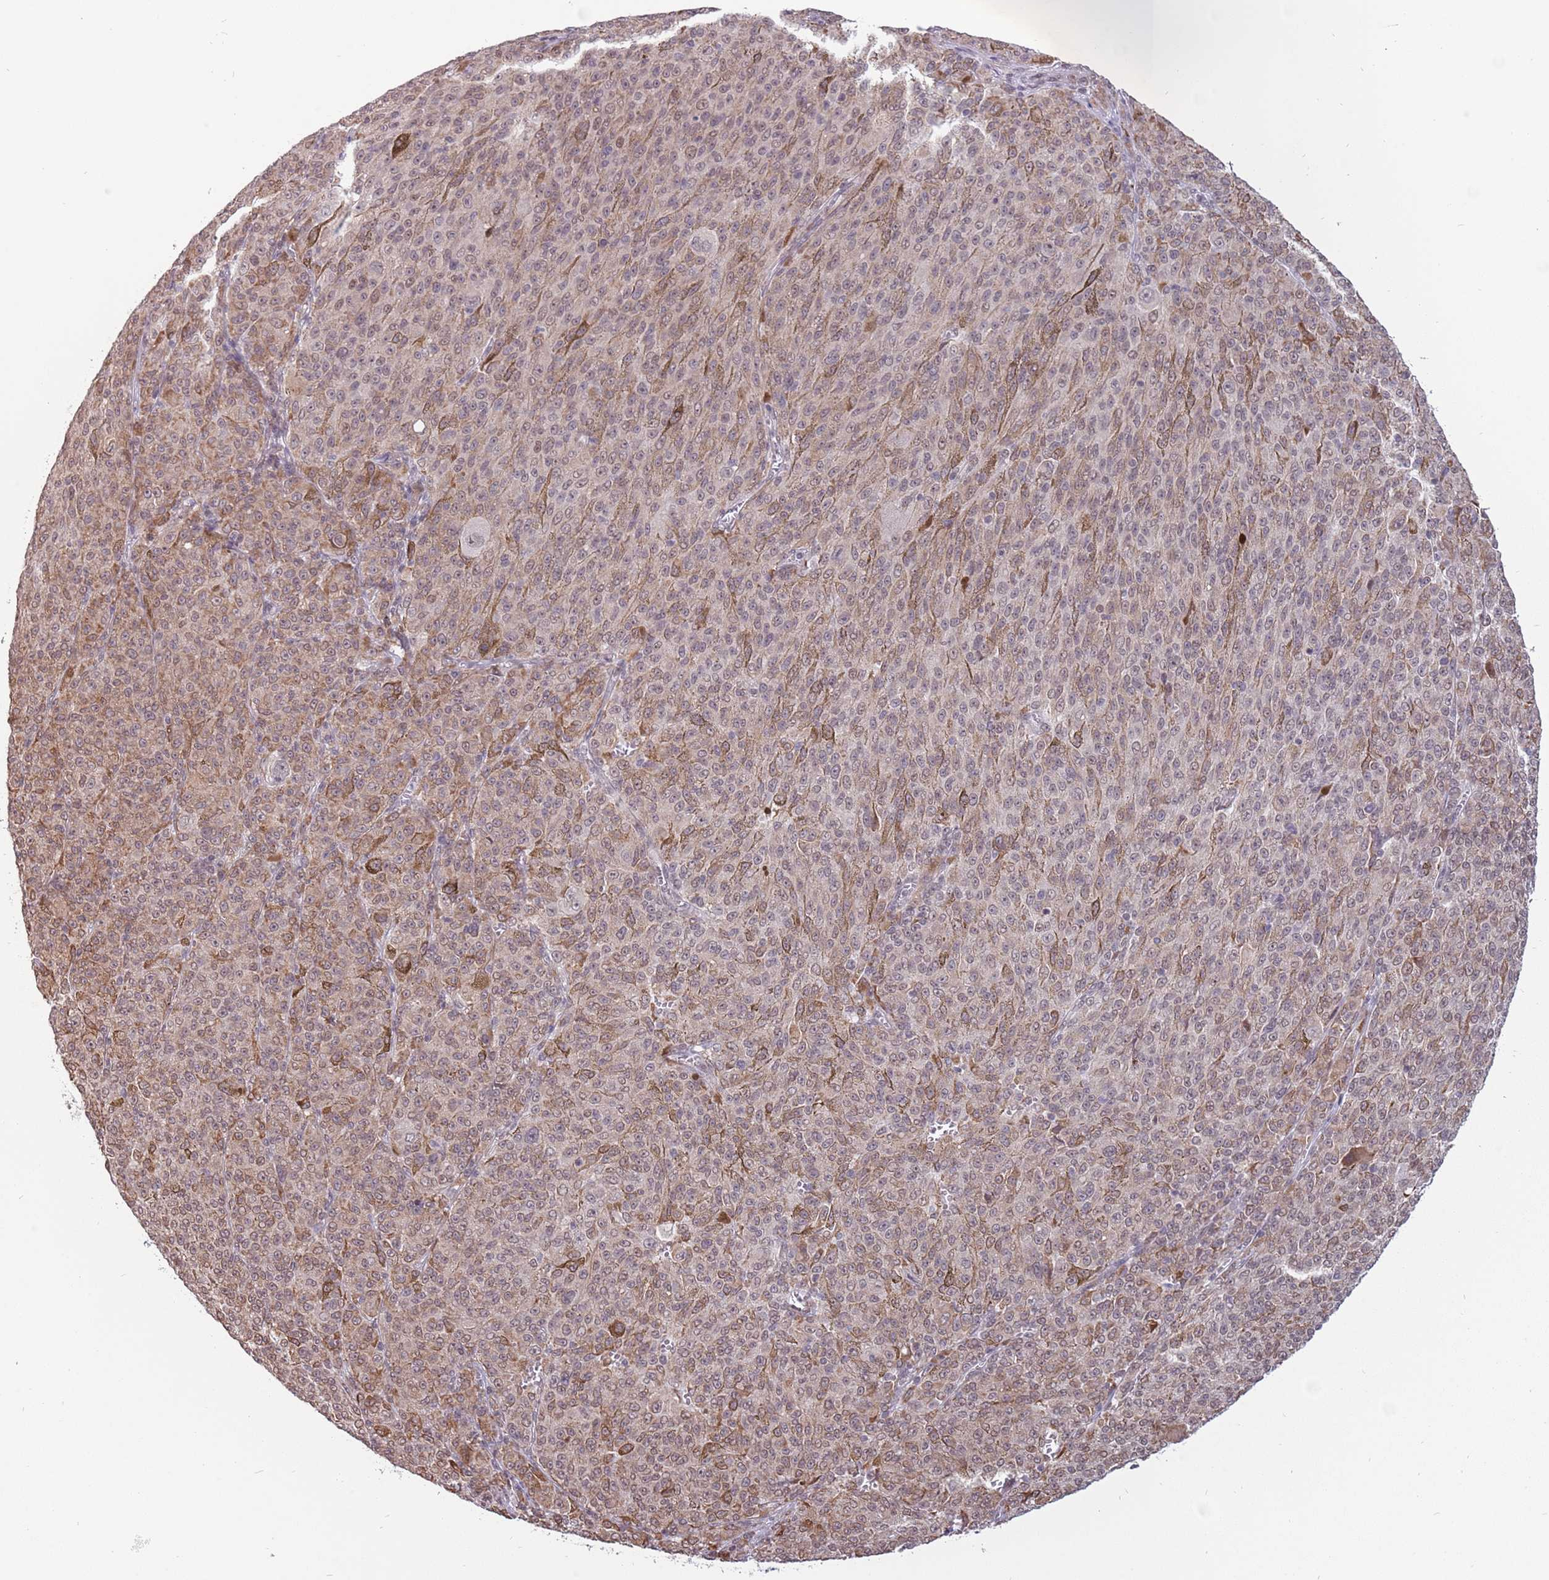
{"staining": {"intensity": "weak", "quantity": "25%-75%", "location": "cytoplasmic/membranous,nuclear"}, "tissue": "melanoma", "cell_type": "Tumor cells", "image_type": "cancer", "snomed": [{"axis": "morphology", "description": "Malignant melanoma, NOS"}, {"axis": "topography", "description": "Skin"}], "caption": "Malignant melanoma stained with a brown dye exhibits weak cytoplasmic/membranous and nuclear positive positivity in about 25%-75% of tumor cells.", "gene": "BARD1", "patient": {"sex": "female", "age": 52}}